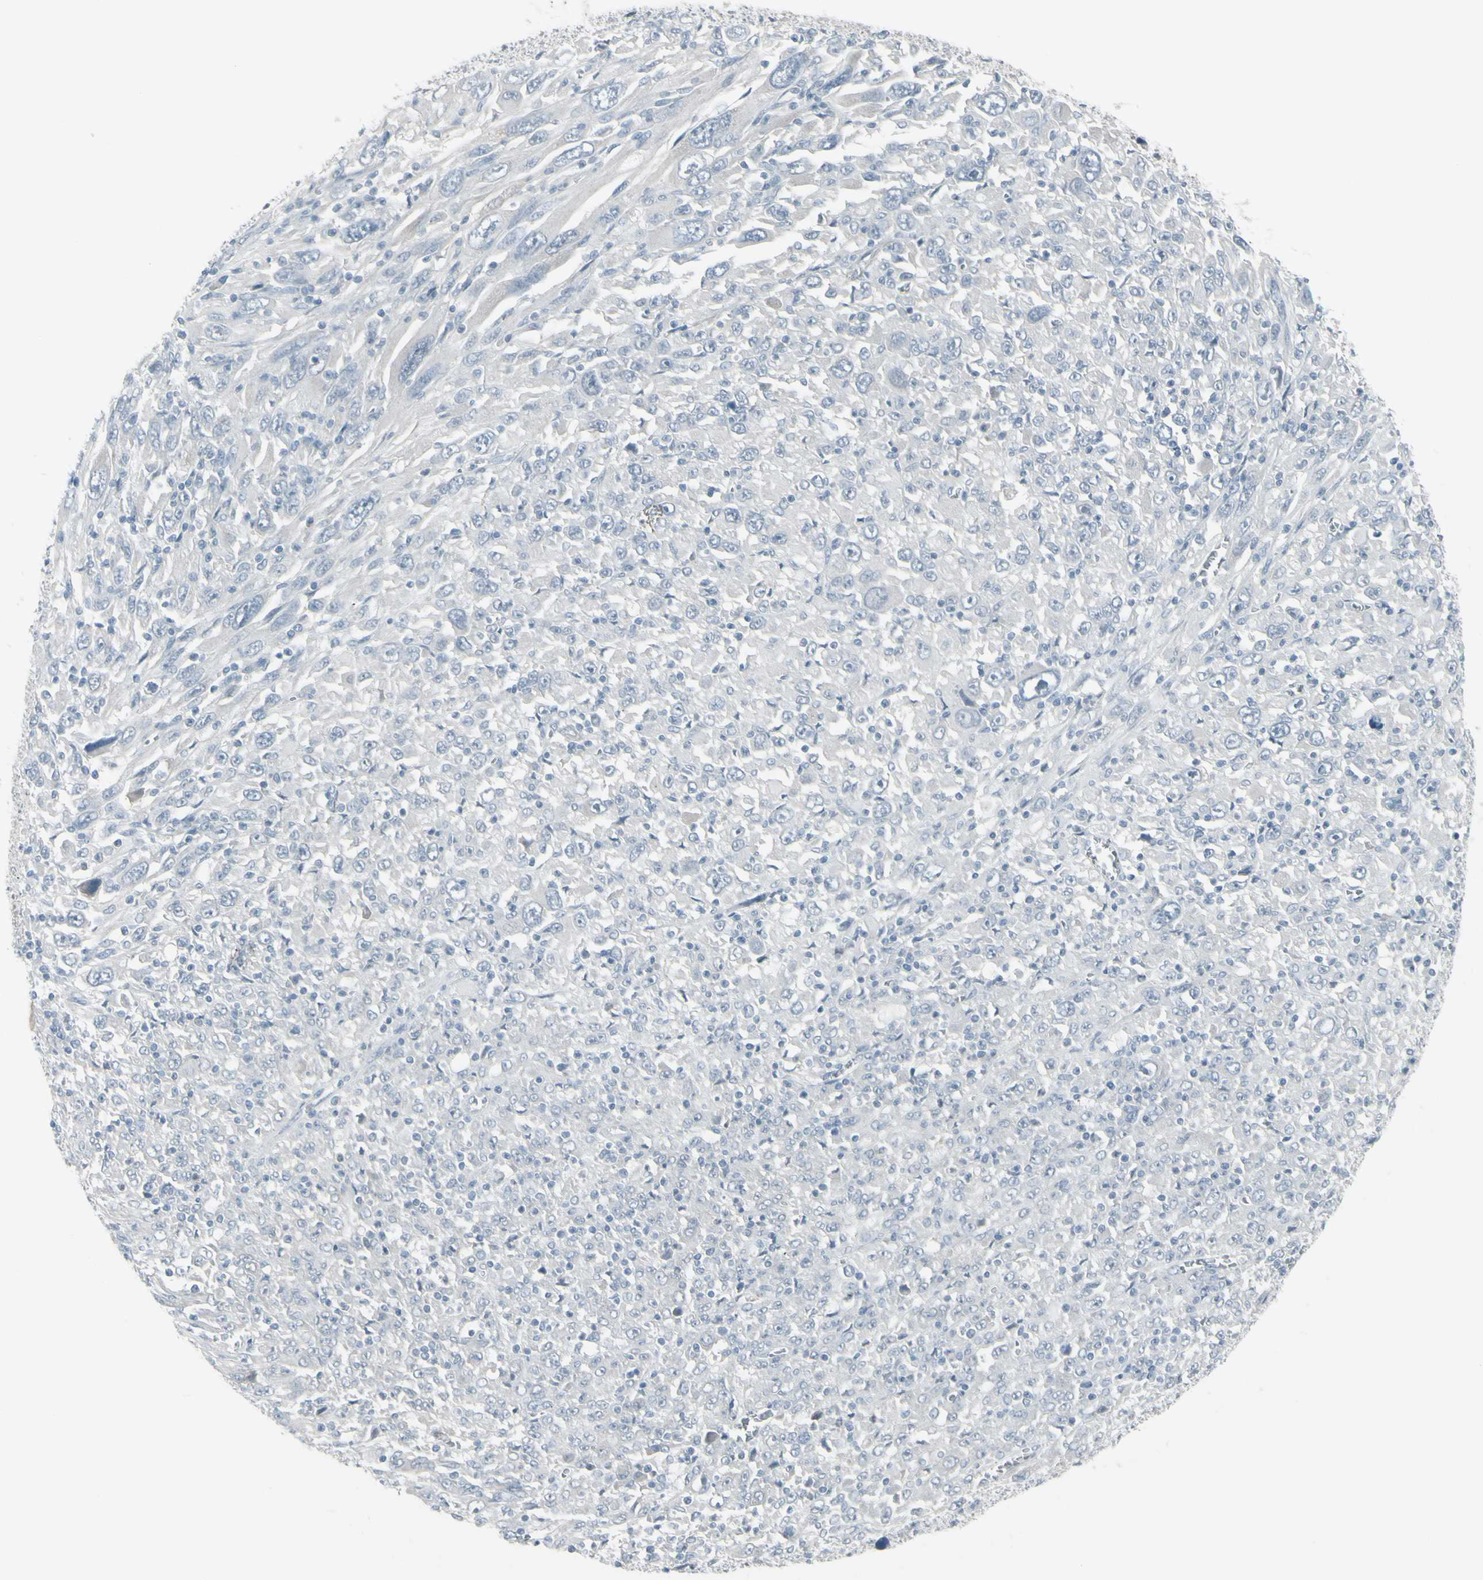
{"staining": {"intensity": "negative", "quantity": "none", "location": "none"}, "tissue": "melanoma", "cell_type": "Tumor cells", "image_type": "cancer", "snomed": [{"axis": "morphology", "description": "Malignant melanoma, Metastatic site"}, {"axis": "topography", "description": "Skin"}], "caption": "The immunohistochemistry (IHC) histopathology image has no significant expression in tumor cells of malignant melanoma (metastatic site) tissue.", "gene": "RAB3A", "patient": {"sex": "female", "age": 56}}